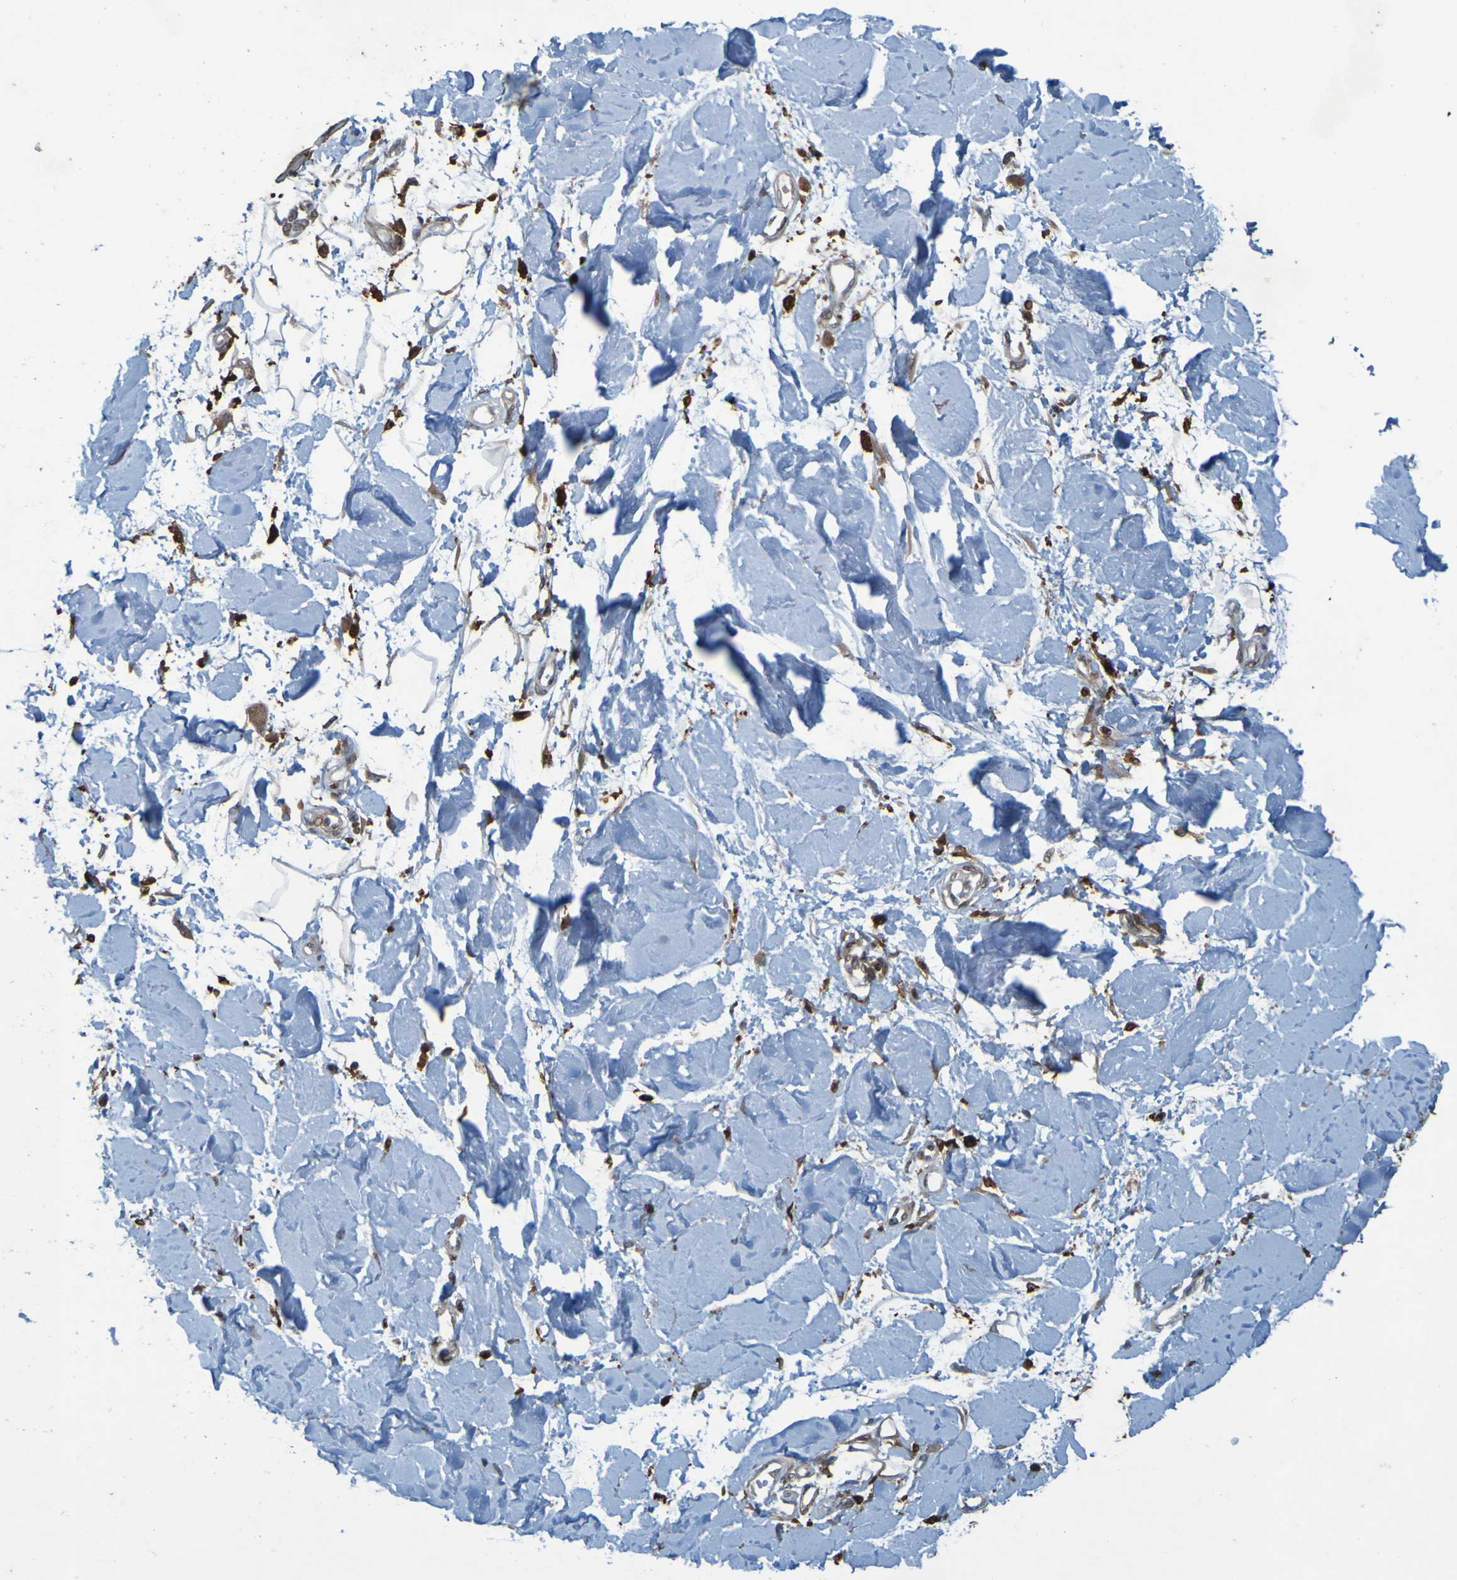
{"staining": {"intensity": "negative", "quantity": "none", "location": "none"}, "tissue": "adipose tissue", "cell_type": "Adipocytes", "image_type": "normal", "snomed": [{"axis": "morphology", "description": "Squamous cell carcinoma, NOS"}, {"axis": "topography", "description": "Skin"}], "caption": "IHC of unremarkable adipose tissue exhibits no positivity in adipocytes.", "gene": "GUCY1A1", "patient": {"sex": "male", "age": 83}}